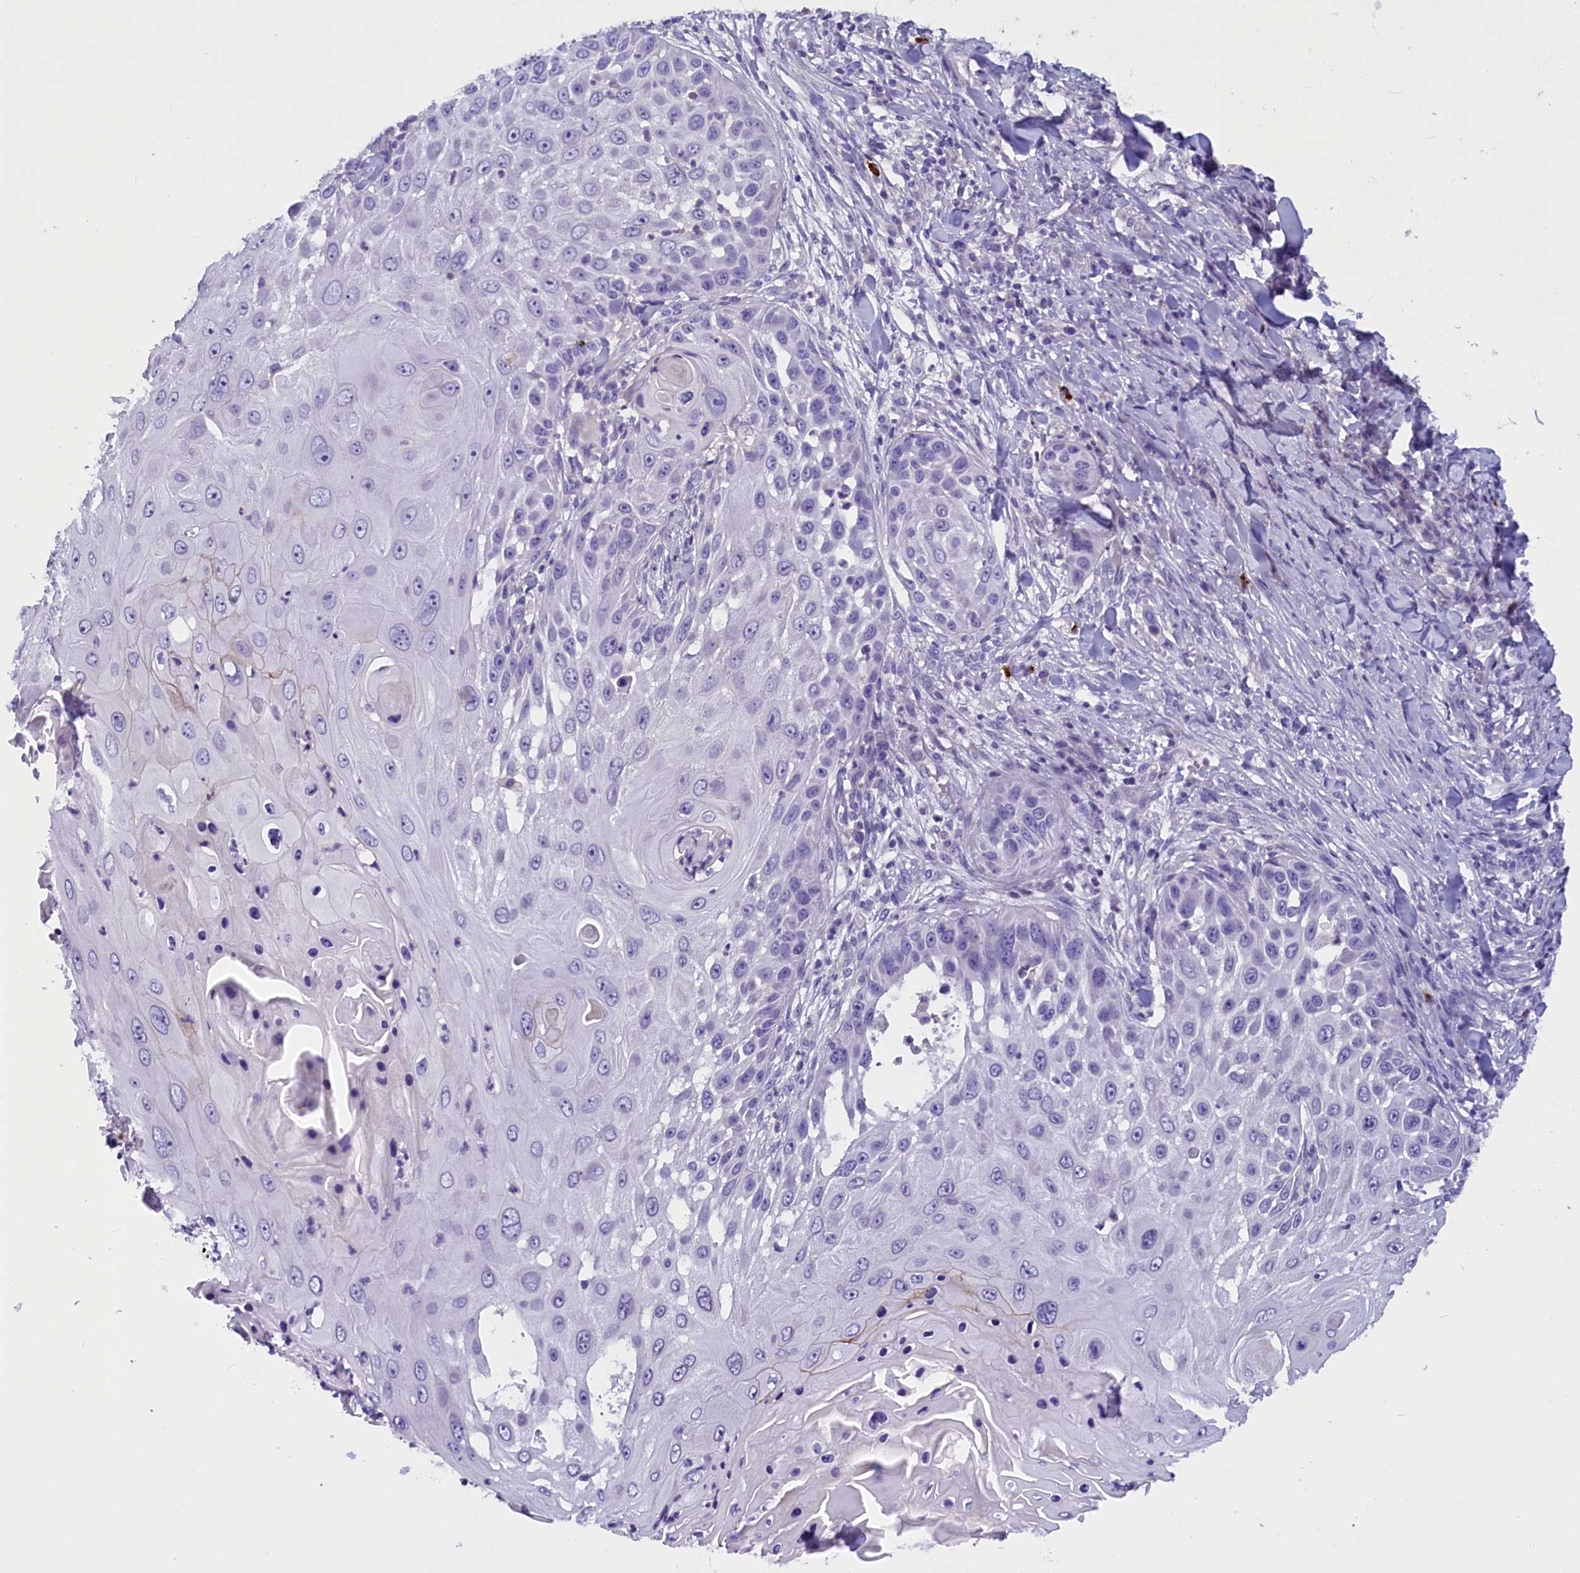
{"staining": {"intensity": "negative", "quantity": "none", "location": "none"}, "tissue": "skin cancer", "cell_type": "Tumor cells", "image_type": "cancer", "snomed": [{"axis": "morphology", "description": "Squamous cell carcinoma, NOS"}, {"axis": "topography", "description": "Skin"}], "caption": "High power microscopy image of an immunohistochemistry histopathology image of squamous cell carcinoma (skin), revealing no significant staining in tumor cells. (DAB immunohistochemistry (IHC), high magnification).", "gene": "RTTN", "patient": {"sex": "female", "age": 44}}